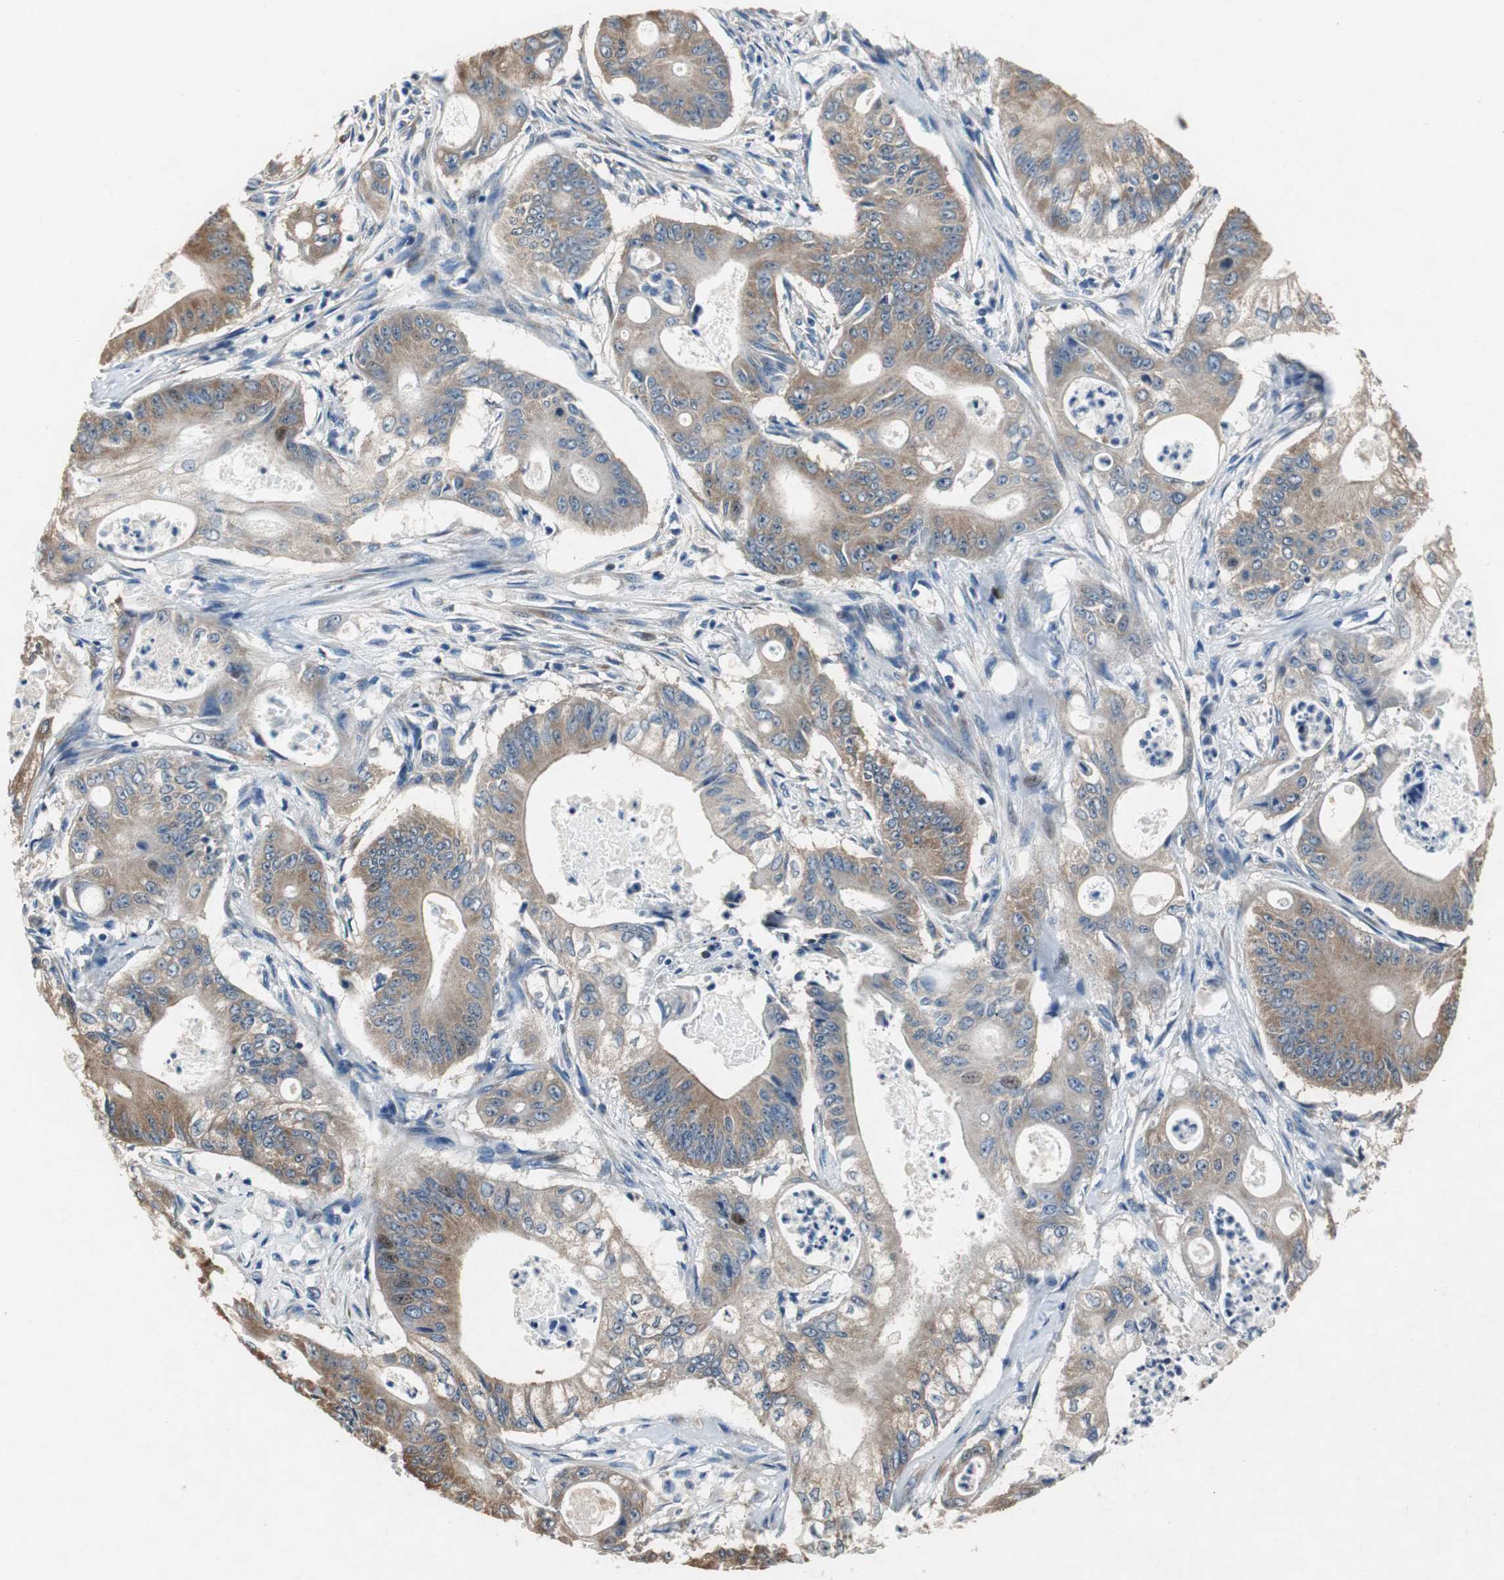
{"staining": {"intensity": "moderate", "quantity": ">75%", "location": "cytoplasmic/membranous"}, "tissue": "pancreatic cancer", "cell_type": "Tumor cells", "image_type": "cancer", "snomed": [{"axis": "morphology", "description": "Normal tissue, NOS"}, {"axis": "topography", "description": "Lymph node"}], "caption": "Protein analysis of pancreatic cancer tissue displays moderate cytoplasmic/membranous expression in about >75% of tumor cells.", "gene": "RPL35", "patient": {"sex": "male", "age": 62}}